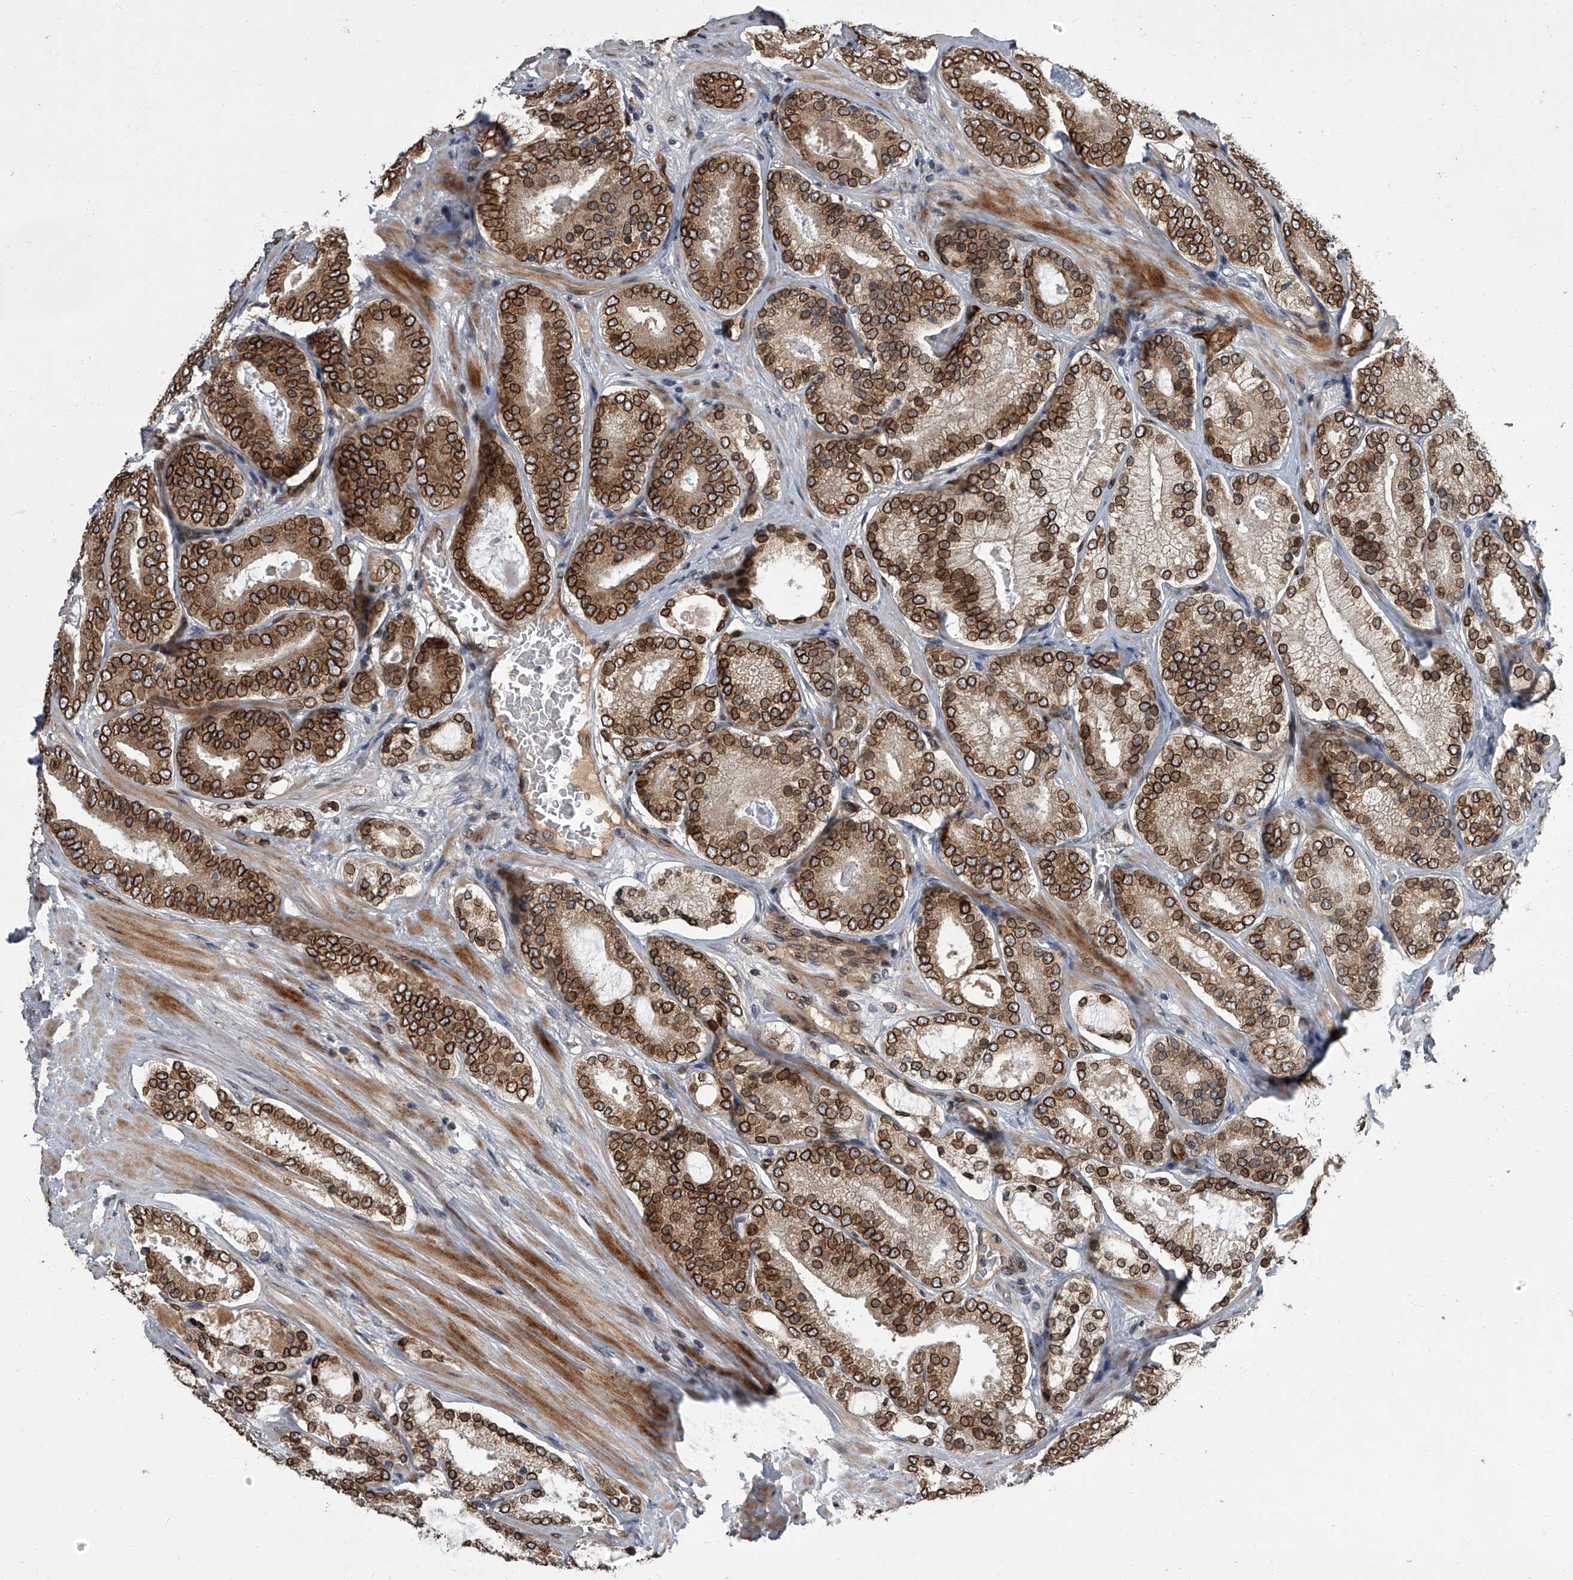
{"staining": {"intensity": "strong", "quantity": ">75%", "location": "cytoplasmic/membranous,nuclear"}, "tissue": "prostate cancer", "cell_type": "Tumor cells", "image_type": "cancer", "snomed": [{"axis": "morphology", "description": "Adenocarcinoma, High grade"}, {"axis": "topography", "description": "Prostate"}], "caption": "Strong cytoplasmic/membranous and nuclear staining for a protein is seen in approximately >75% of tumor cells of prostate cancer (adenocarcinoma (high-grade)) using IHC.", "gene": "LRRC8C", "patient": {"sex": "male", "age": 60}}